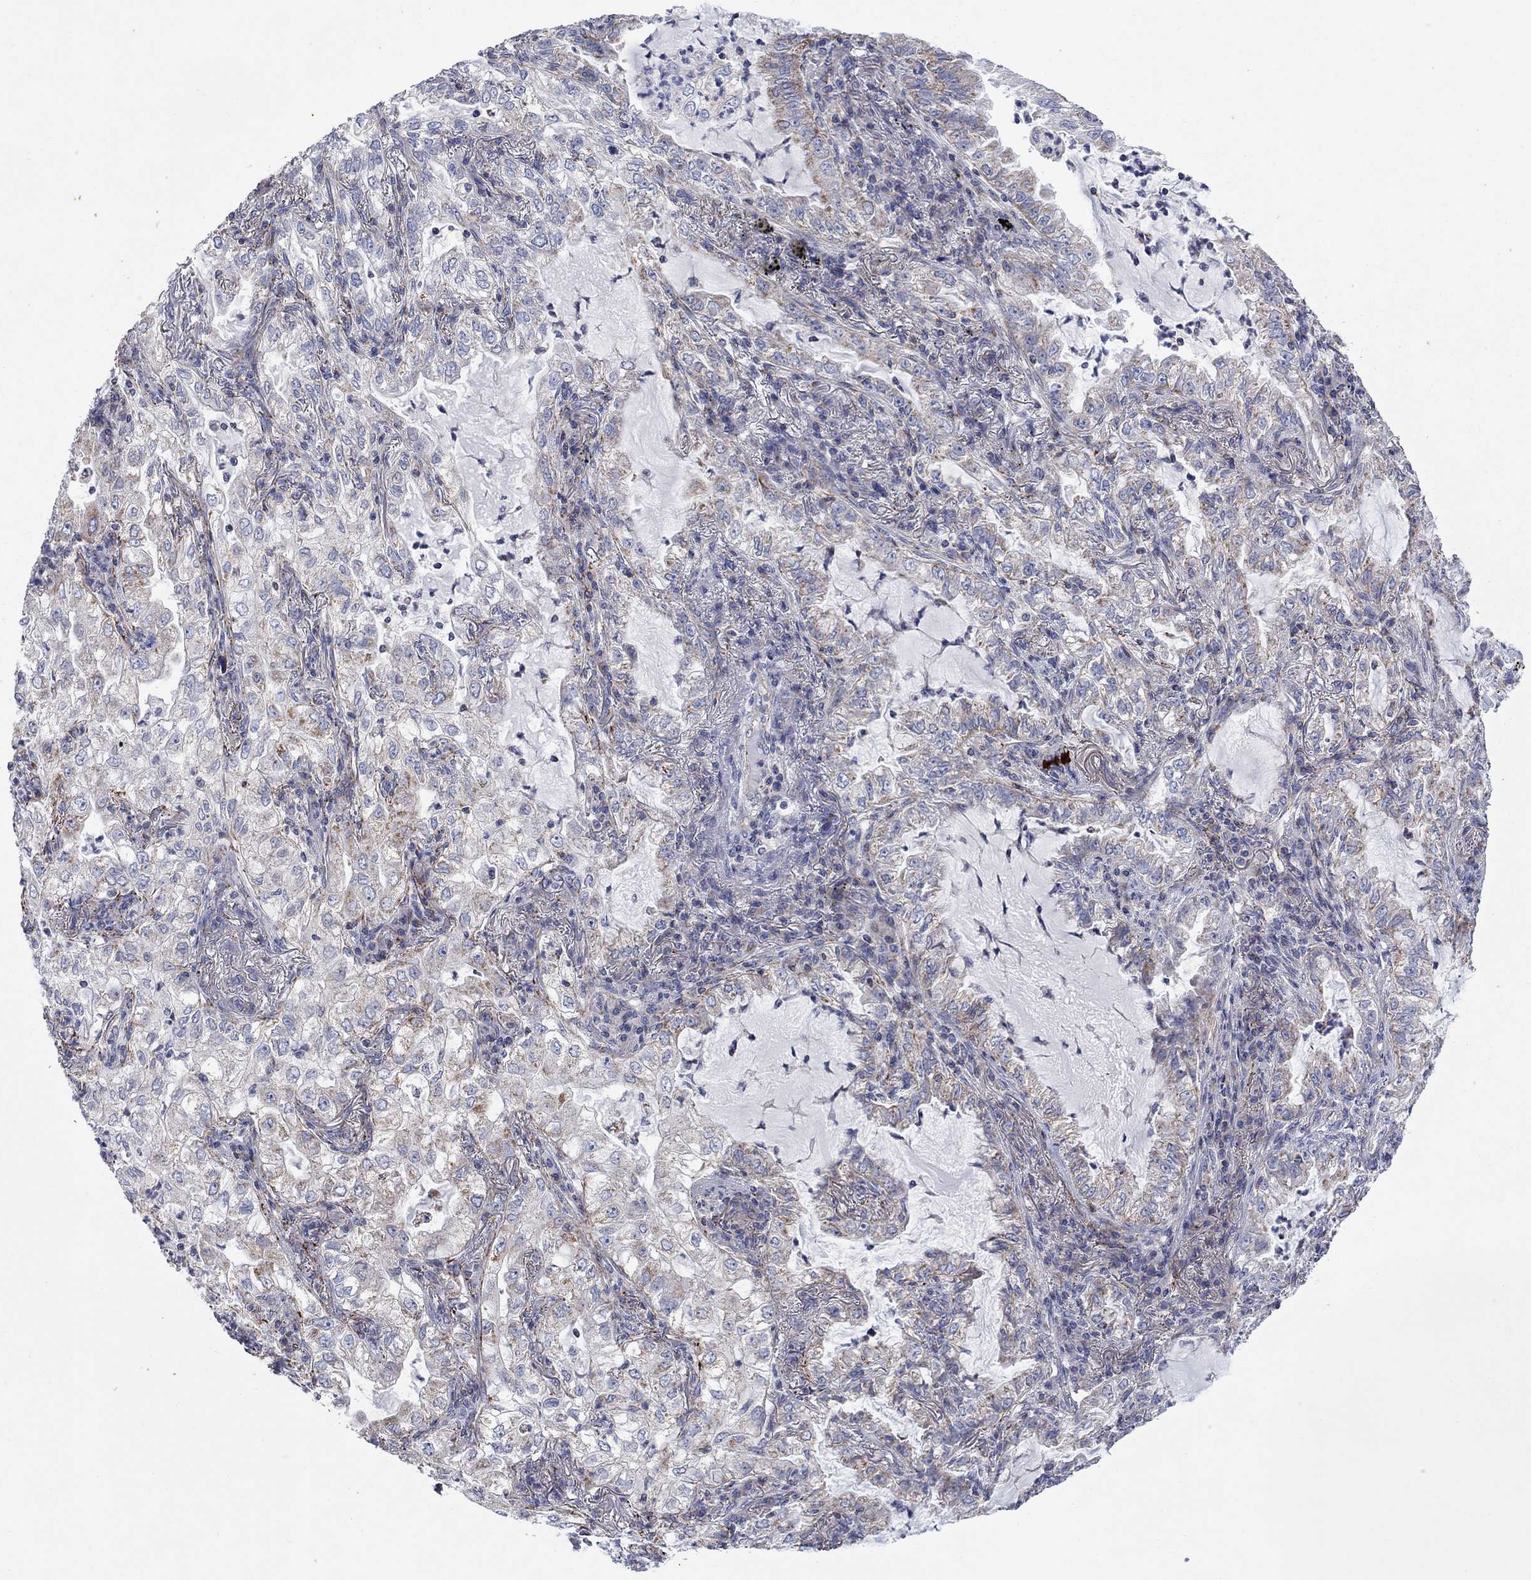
{"staining": {"intensity": "moderate", "quantity": "<25%", "location": "cytoplasmic/membranous"}, "tissue": "lung cancer", "cell_type": "Tumor cells", "image_type": "cancer", "snomed": [{"axis": "morphology", "description": "Adenocarcinoma, NOS"}, {"axis": "topography", "description": "Lung"}], "caption": "High-power microscopy captured an immunohistochemistry (IHC) histopathology image of adenocarcinoma (lung), revealing moderate cytoplasmic/membranous expression in about <25% of tumor cells.", "gene": "CISD1", "patient": {"sex": "female", "age": 73}}